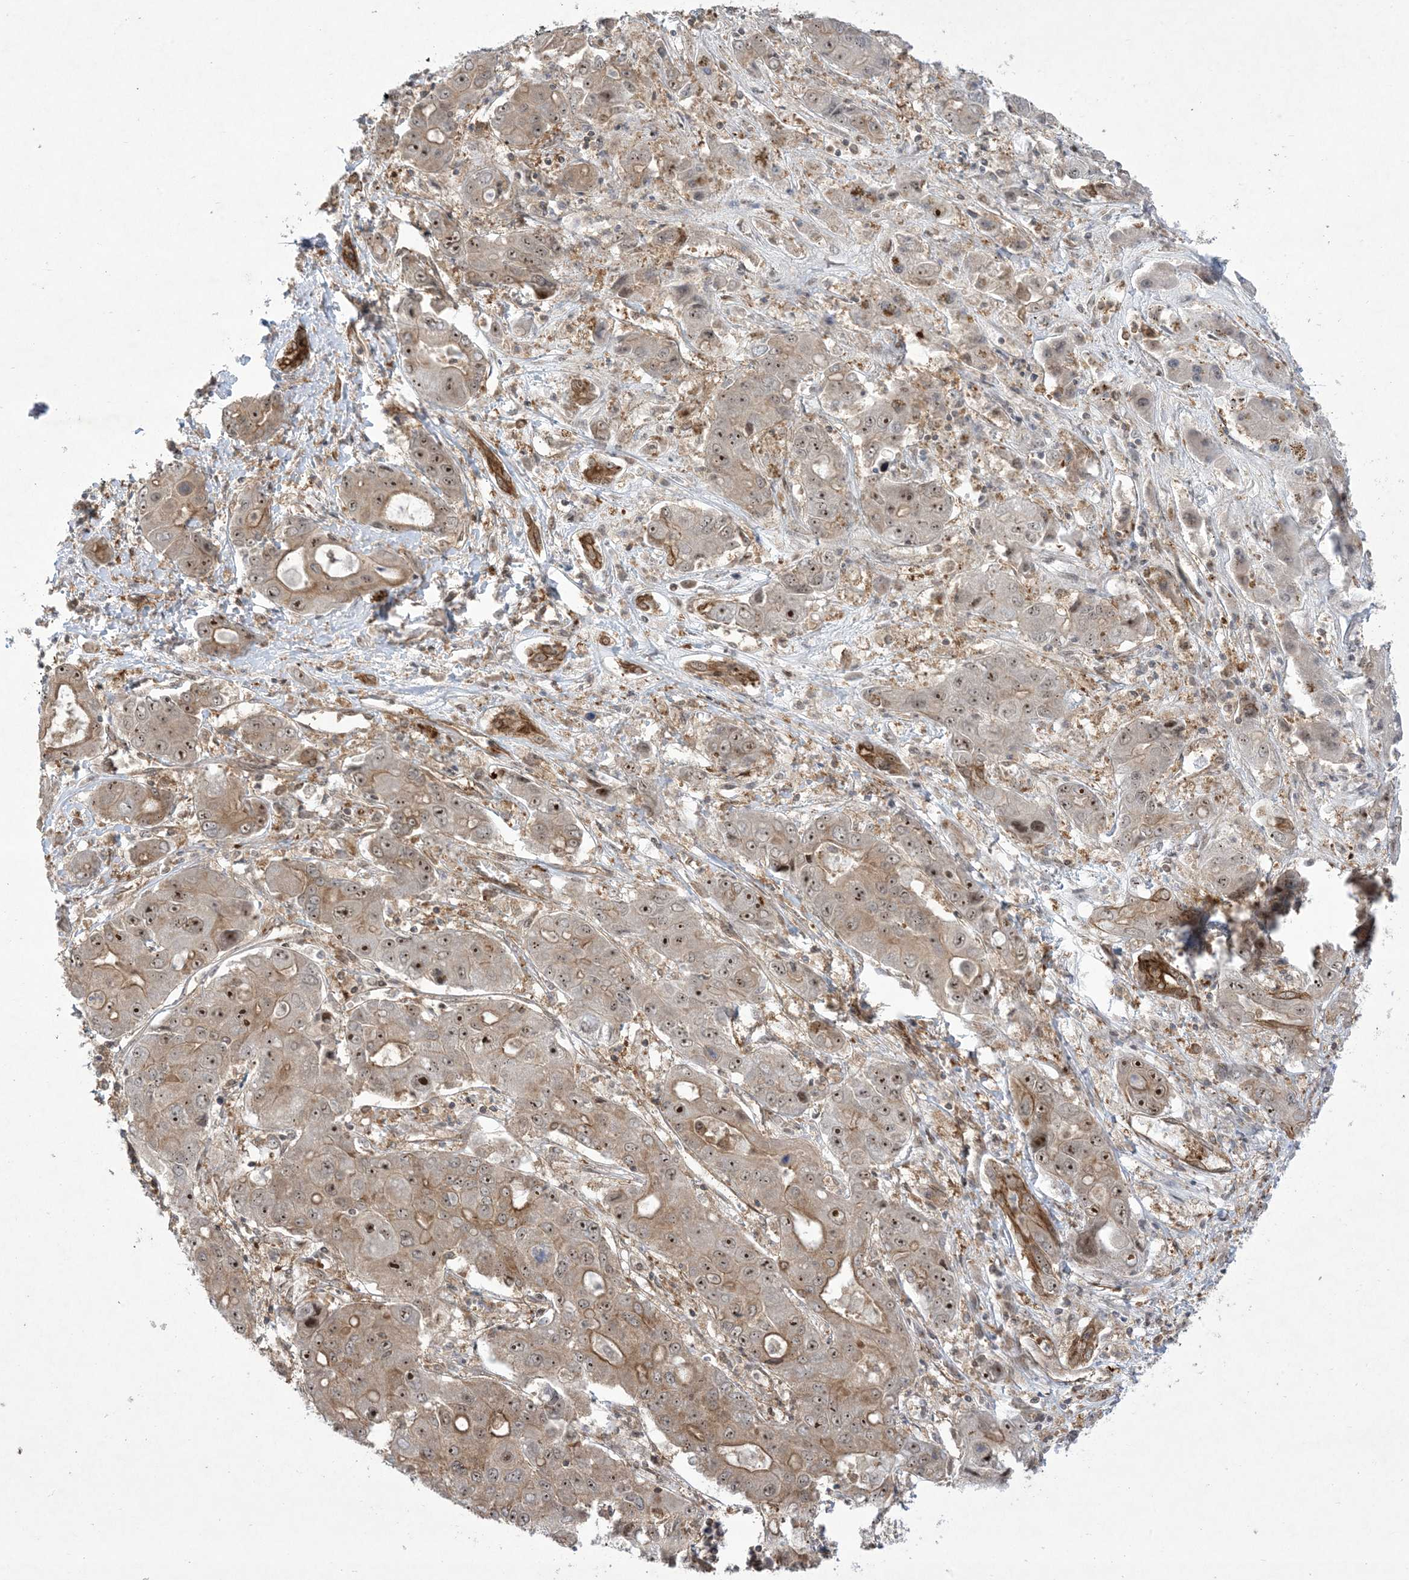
{"staining": {"intensity": "moderate", "quantity": ">75%", "location": "cytoplasmic/membranous,nuclear"}, "tissue": "liver cancer", "cell_type": "Tumor cells", "image_type": "cancer", "snomed": [{"axis": "morphology", "description": "Cholangiocarcinoma"}, {"axis": "topography", "description": "Liver"}], "caption": "About >75% of tumor cells in human cholangiocarcinoma (liver) exhibit moderate cytoplasmic/membranous and nuclear protein positivity as visualized by brown immunohistochemical staining.", "gene": "SOGA3", "patient": {"sex": "male", "age": 67}}